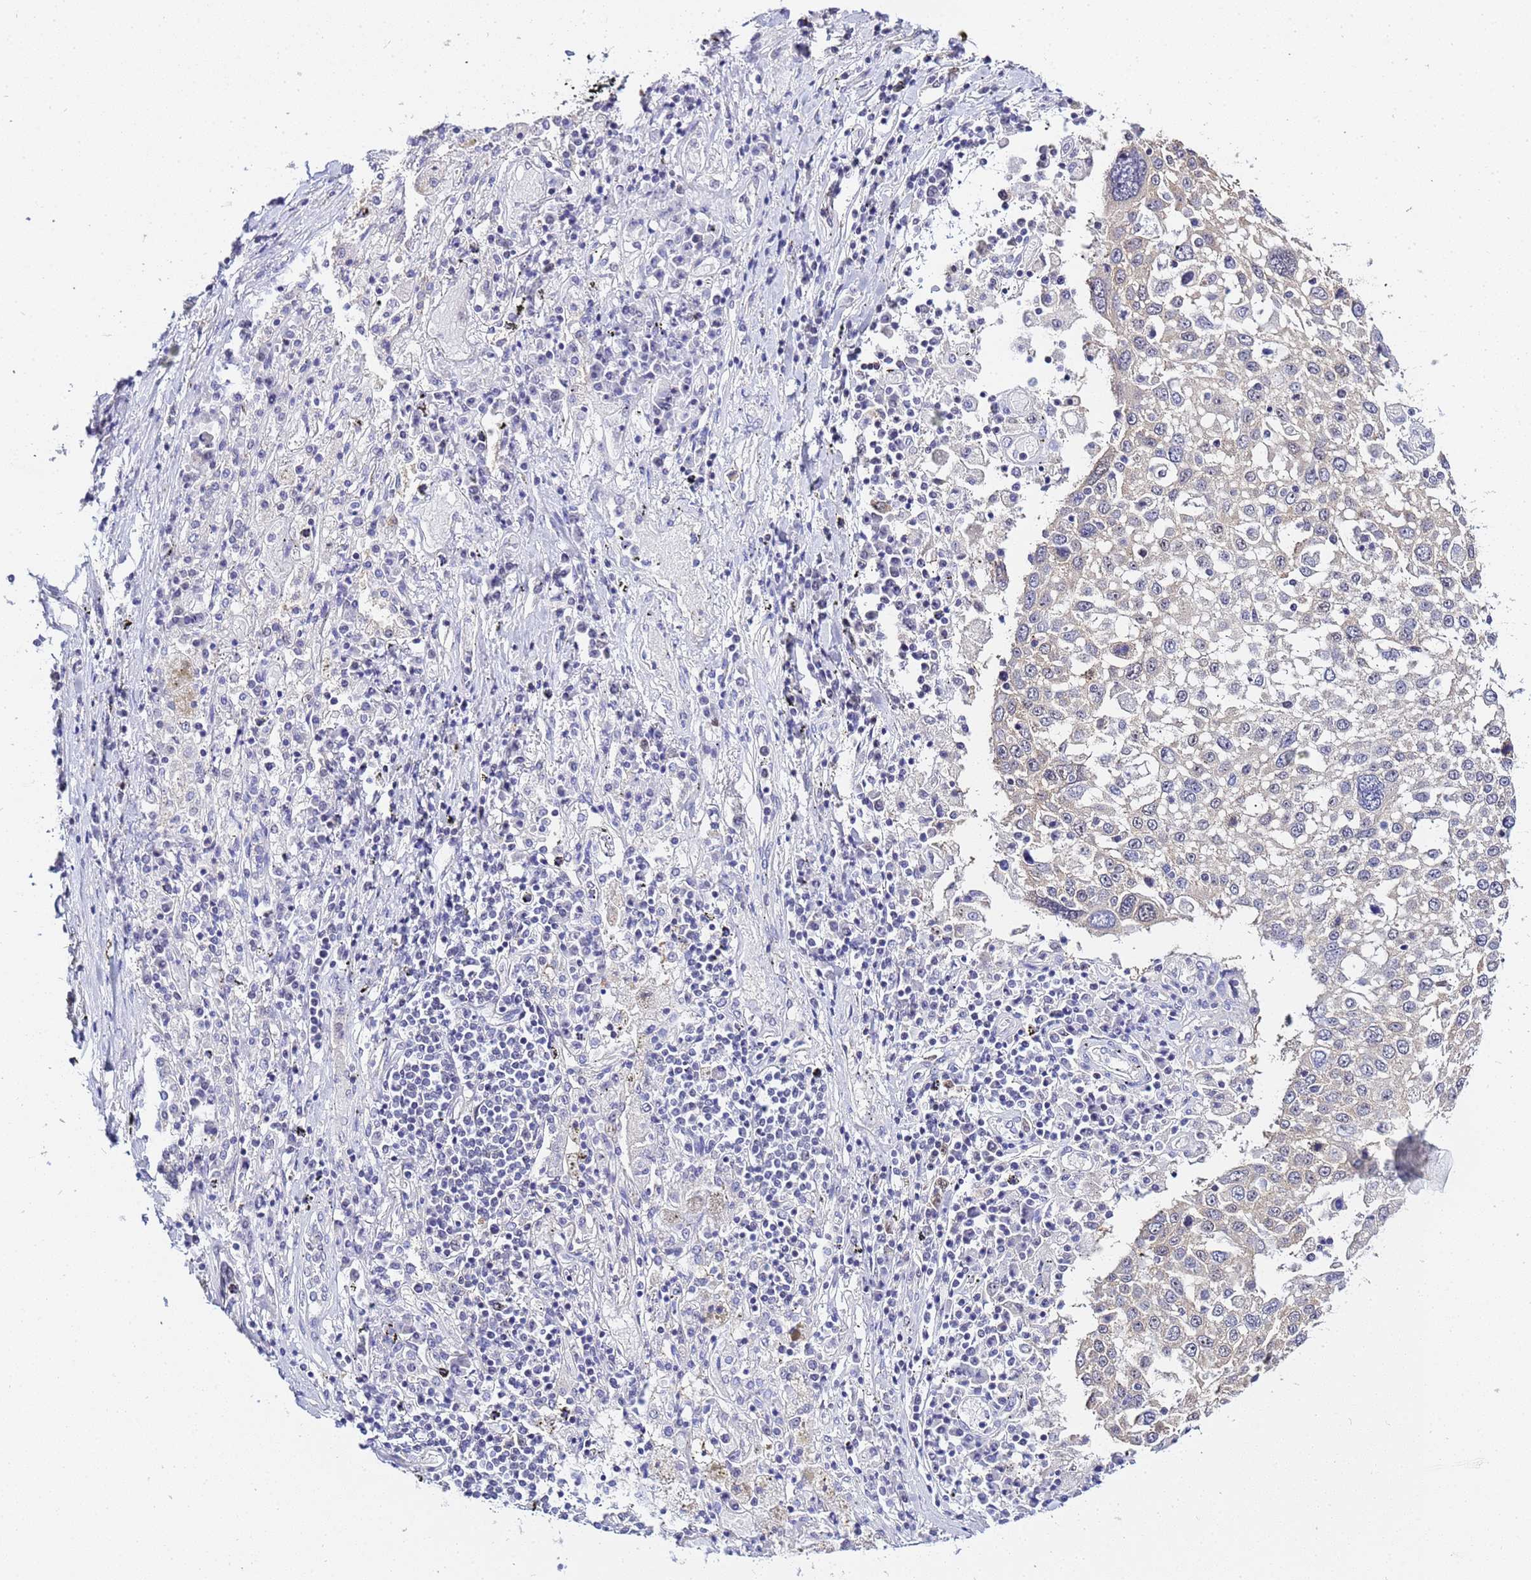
{"staining": {"intensity": "negative", "quantity": "none", "location": "none"}, "tissue": "lung cancer", "cell_type": "Tumor cells", "image_type": "cancer", "snomed": [{"axis": "morphology", "description": "Squamous cell carcinoma, NOS"}, {"axis": "topography", "description": "Lung"}], "caption": "Protein analysis of lung cancer (squamous cell carcinoma) shows no significant positivity in tumor cells.", "gene": "ACTL6B", "patient": {"sex": "male", "age": 65}}